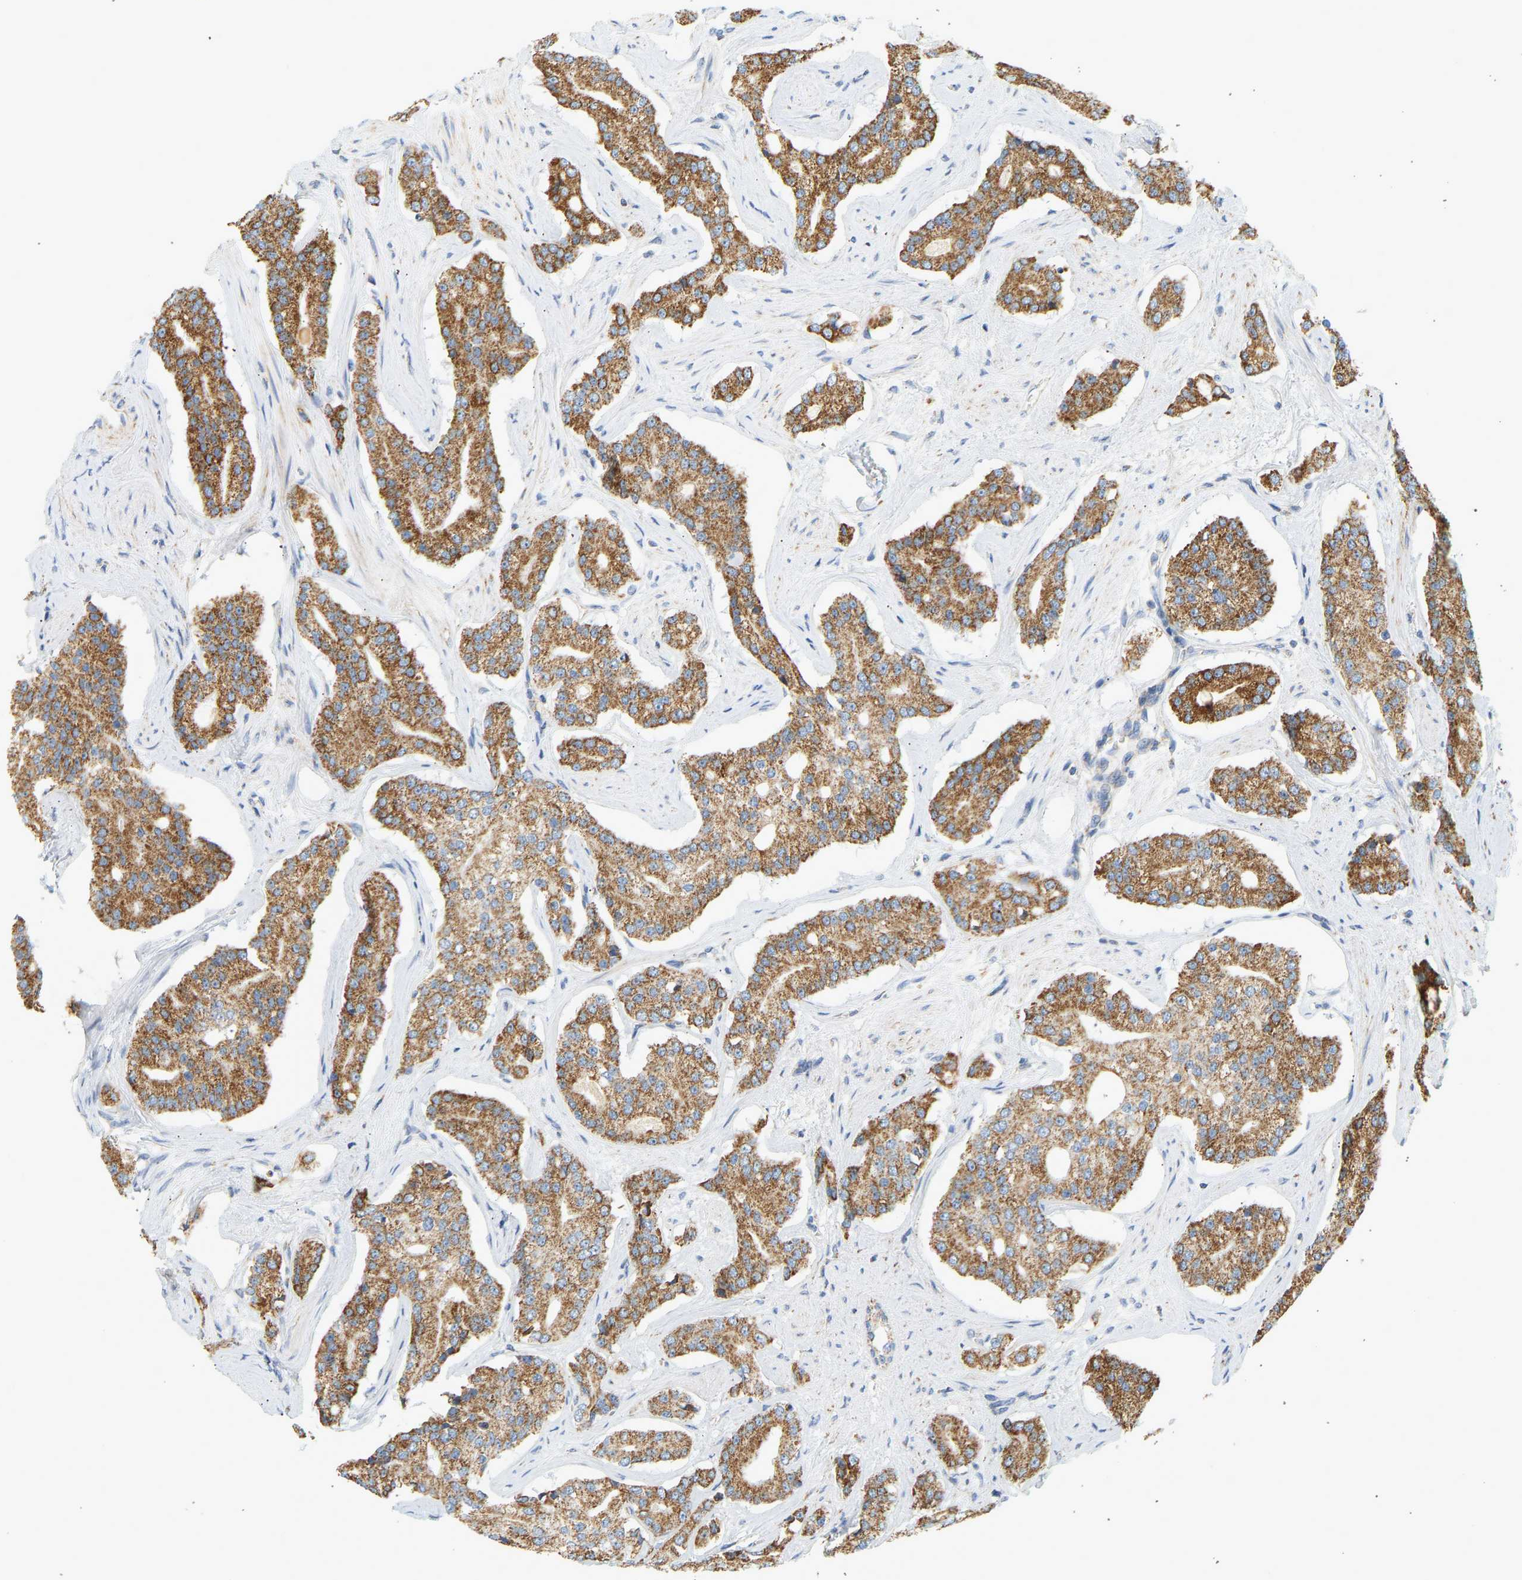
{"staining": {"intensity": "strong", "quantity": ">75%", "location": "cytoplasmic/membranous"}, "tissue": "prostate cancer", "cell_type": "Tumor cells", "image_type": "cancer", "snomed": [{"axis": "morphology", "description": "Adenocarcinoma, High grade"}, {"axis": "topography", "description": "Prostate"}], "caption": "Immunohistochemical staining of human prostate cancer demonstrates strong cytoplasmic/membranous protein staining in about >75% of tumor cells.", "gene": "GRPEL2", "patient": {"sex": "male", "age": 71}}